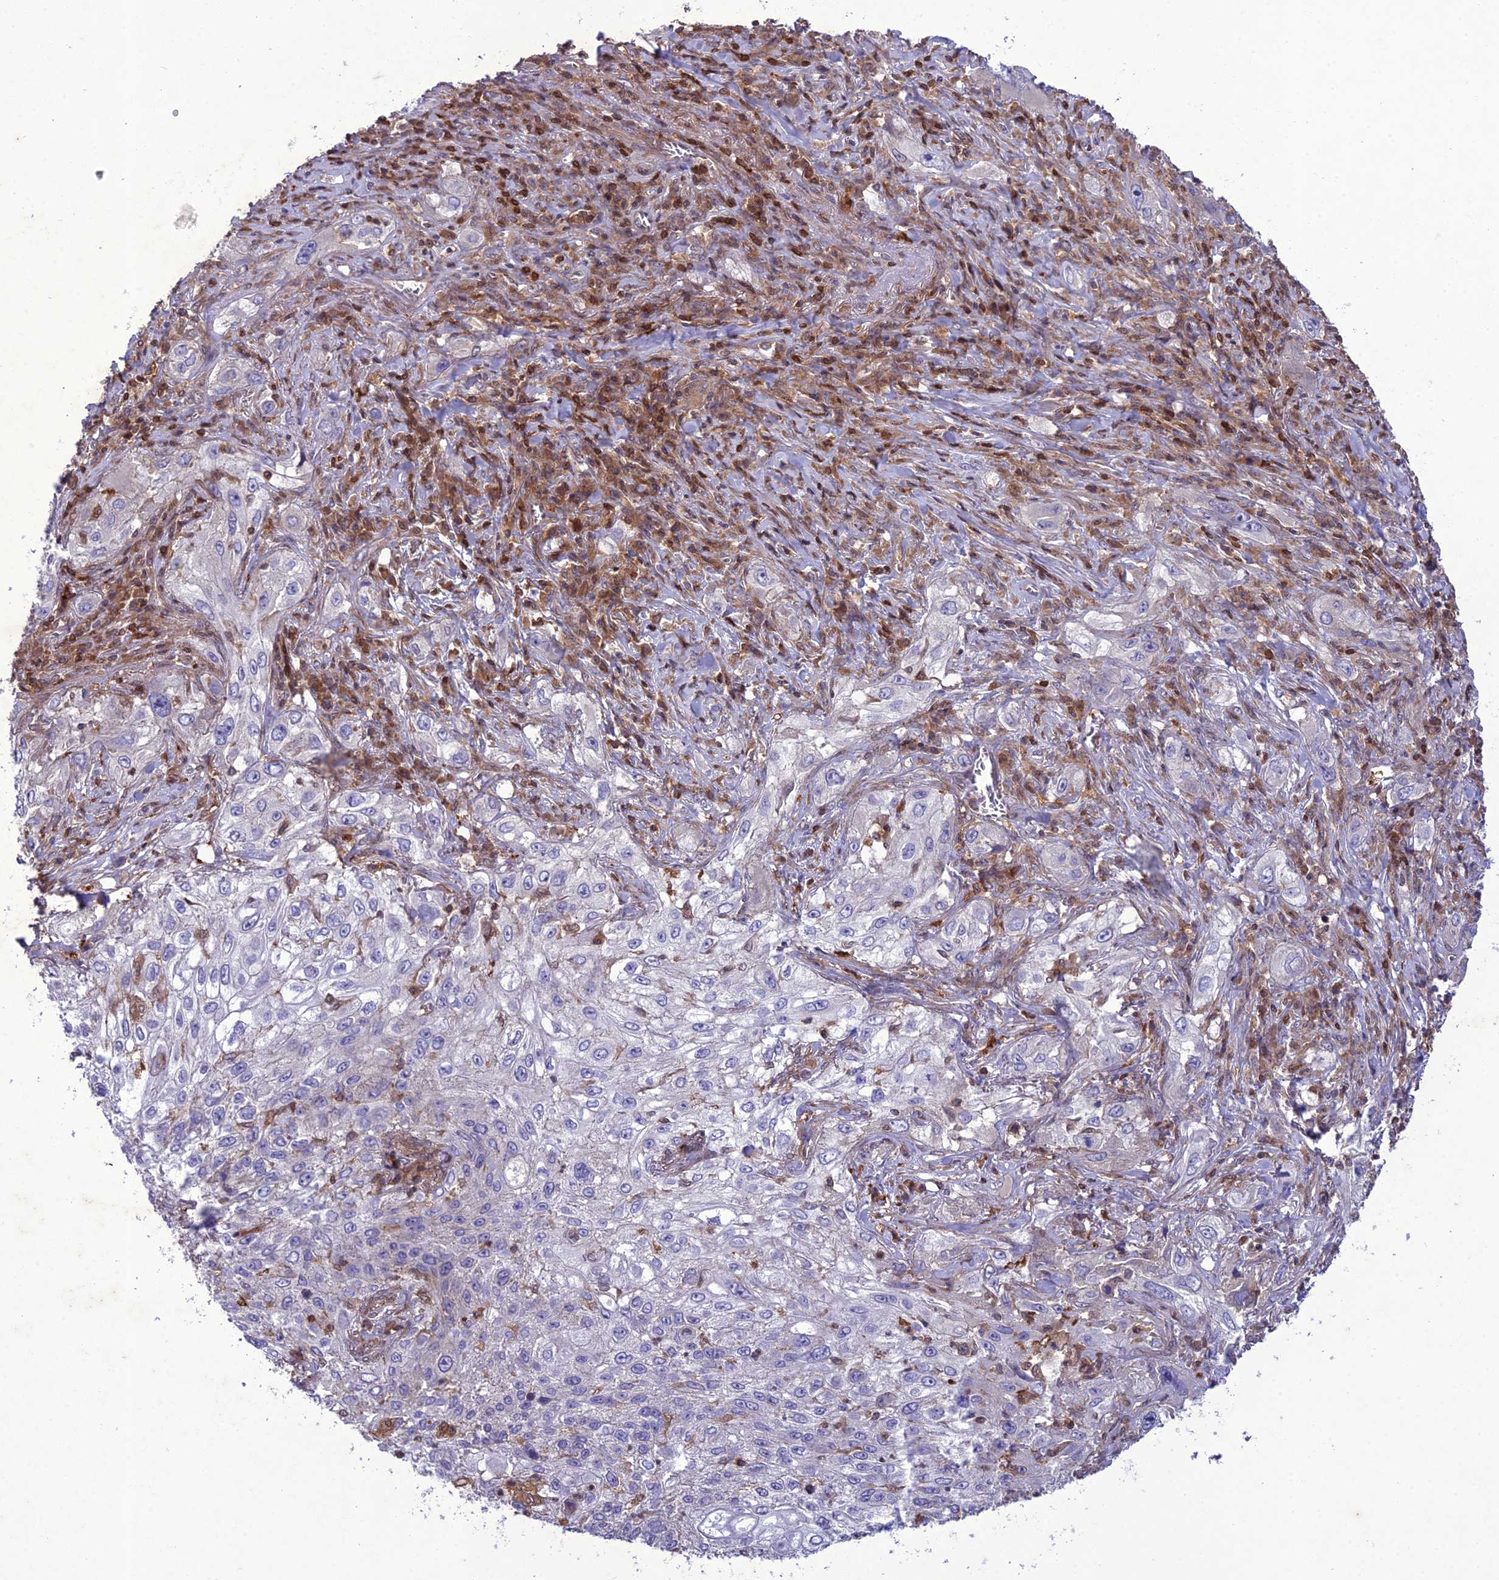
{"staining": {"intensity": "negative", "quantity": "none", "location": "none"}, "tissue": "lung cancer", "cell_type": "Tumor cells", "image_type": "cancer", "snomed": [{"axis": "morphology", "description": "Squamous cell carcinoma, NOS"}, {"axis": "topography", "description": "Lung"}], "caption": "Immunohistochemistry photomicrograph of lung cancer (squamous cell carcinoma) stained for a protein (brown), which shows no expression in tumor cells.", "gene": "GDF6", "patient": {"sex": "female", "age": 69}}